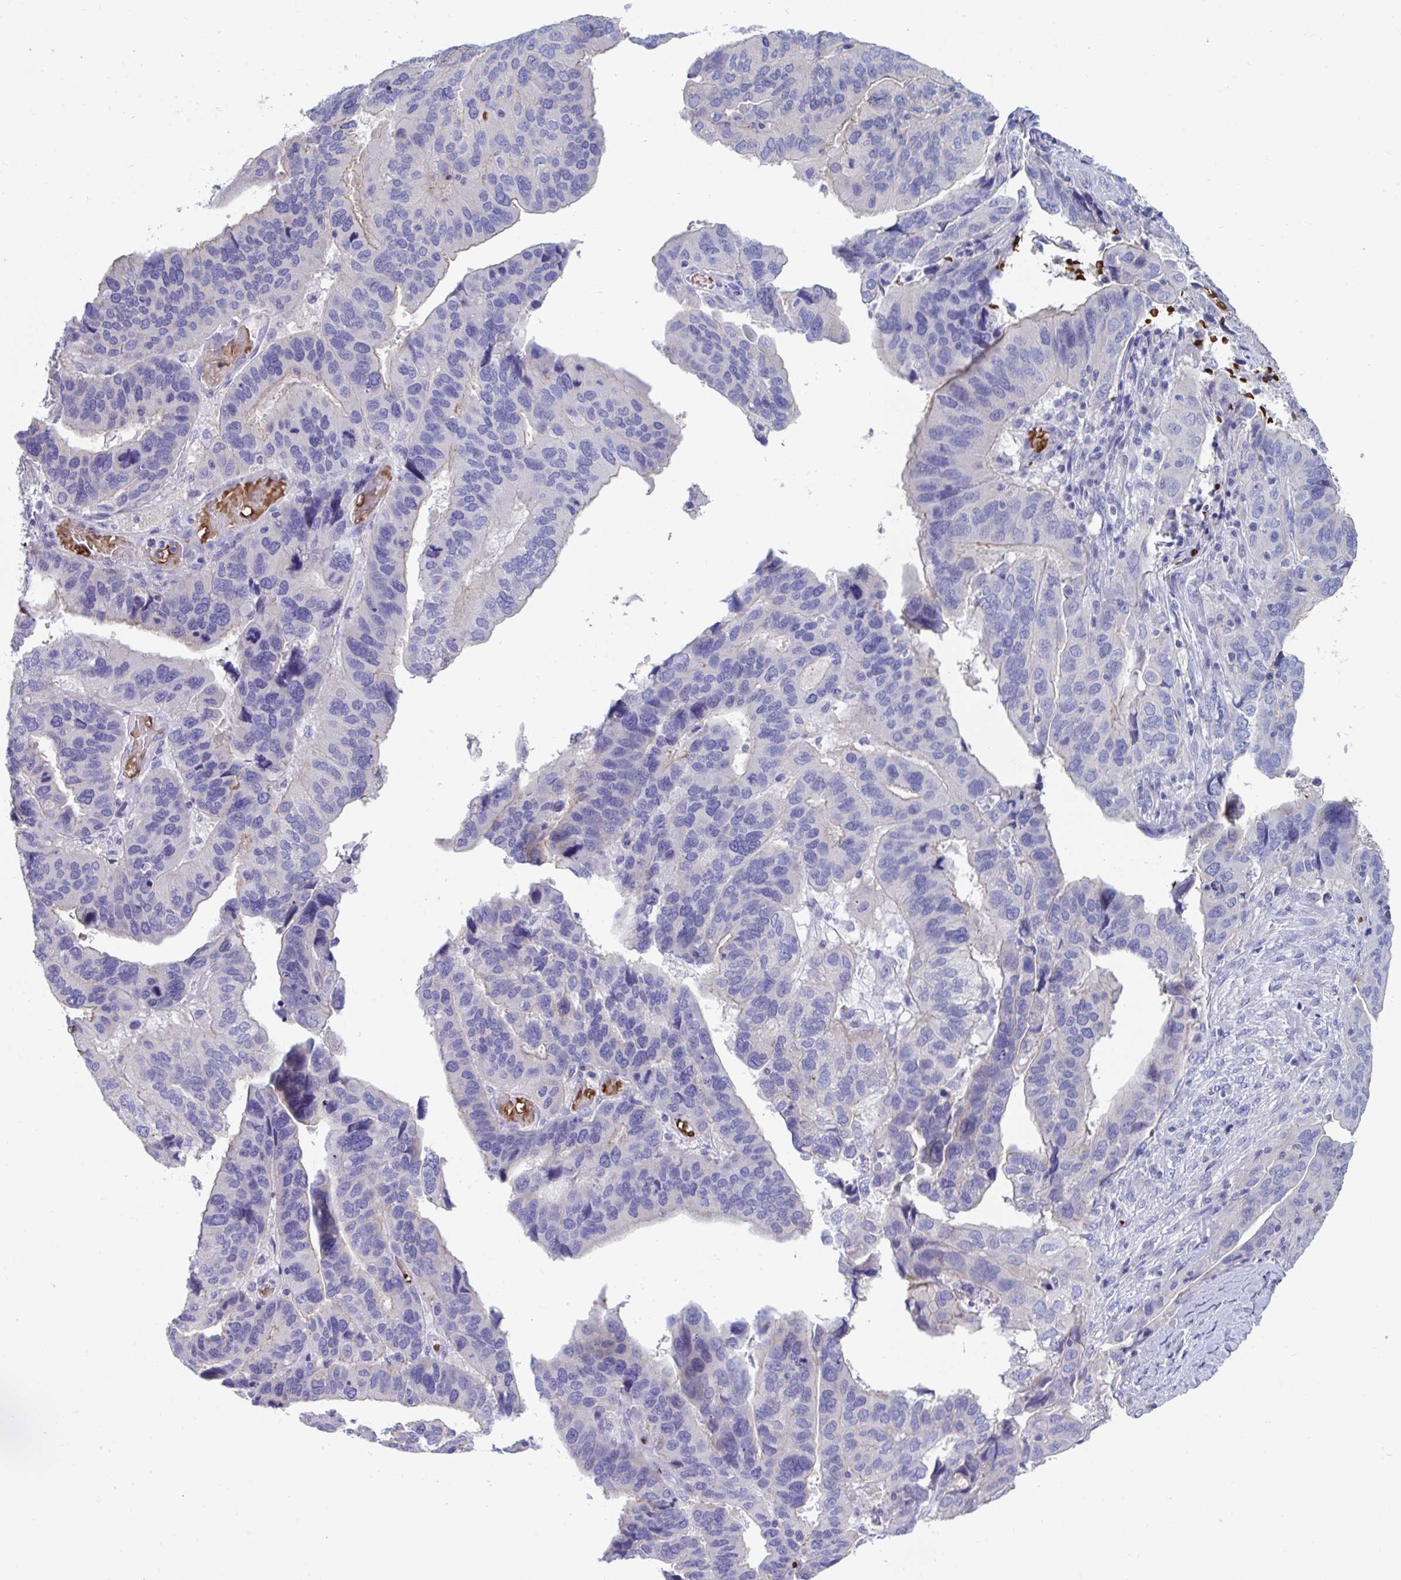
{"staining": {"intensity": "weak", "quantity": "<25%", "location": "cytoplasmic/membranous"}, "tissue": "ovarian cancer", "cell_type": "Tumor cells", "image_type": "cancer", "snomed": [{"axis": "morphology", "description": "Cystadenocarcinoma, serous, NOS"}, {"axis": "topography", "description": "Ovary"}], "caption": "Immunohistochemistry histopathology image of human ovarian cancer (serous cystadenocarcinoma) stained for a protein (brown), which reveals no positivity in tumor cells.", "gene": "TTC30B", "patient": {"sex": "female", "age": 79}}